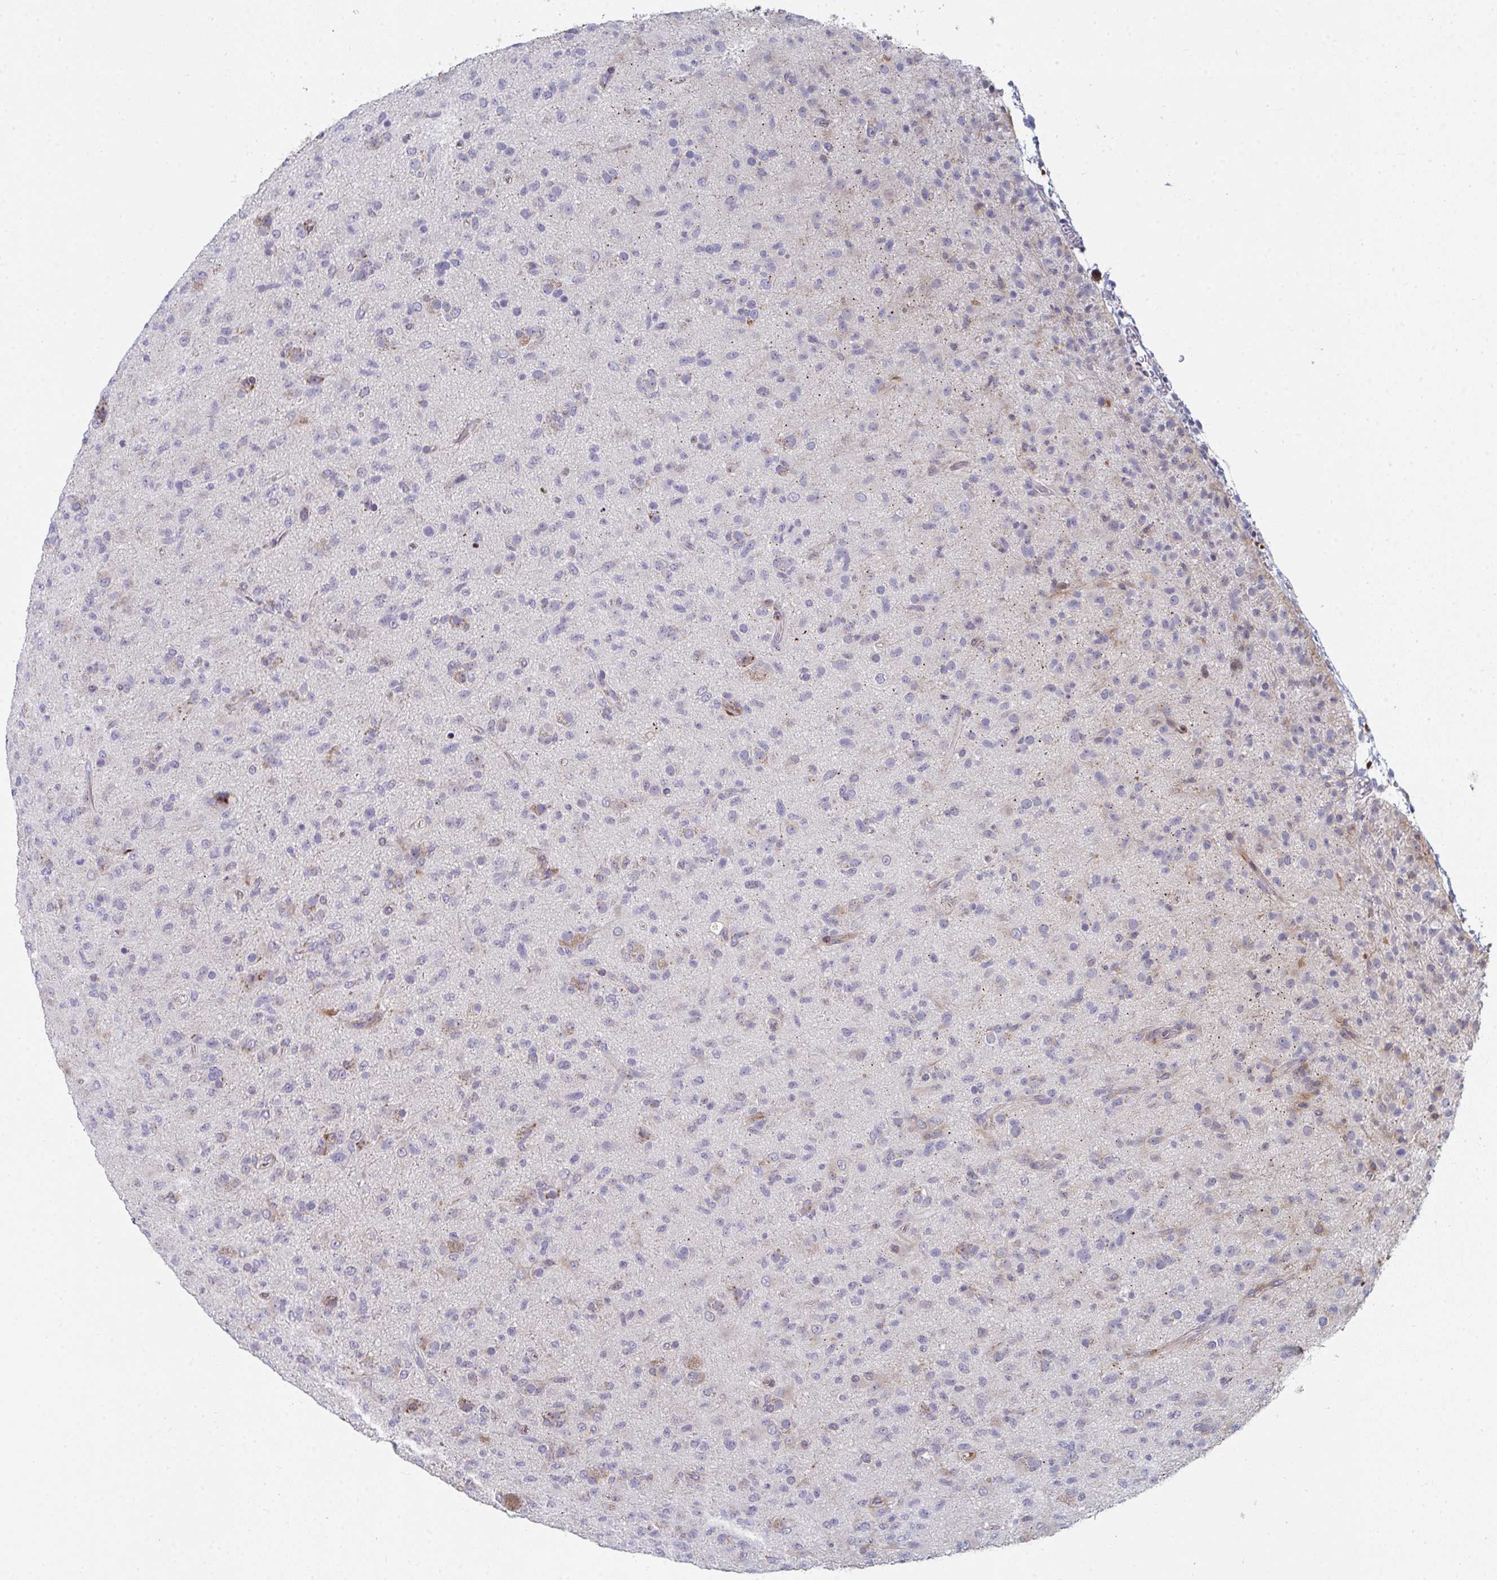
{"staining": {"intensity": "moderate", "quantity": "<25%", "location": "cytoplasmic/membranous"}, "tissue": "glioma", "cell_type": "Tumor cells", "image_type": "cancer", "snomed": [{"axis": "morphology", "description": "Glioma, malignant, Low grade"}, {"axis": "topography", "description": "Brain"}], "caption": "DAB (3,3'-diaminobenzidine) immunohistochemical staining of malignant low-grade glioma displays moderate cytoplasmic/membranous protein staining in approximately <25% of tumor cells. The protein is shown in brown color, while the nuclei are stained blue.", "gene": "PSMG1", "patient": {"sex": "male", "age": 65}}